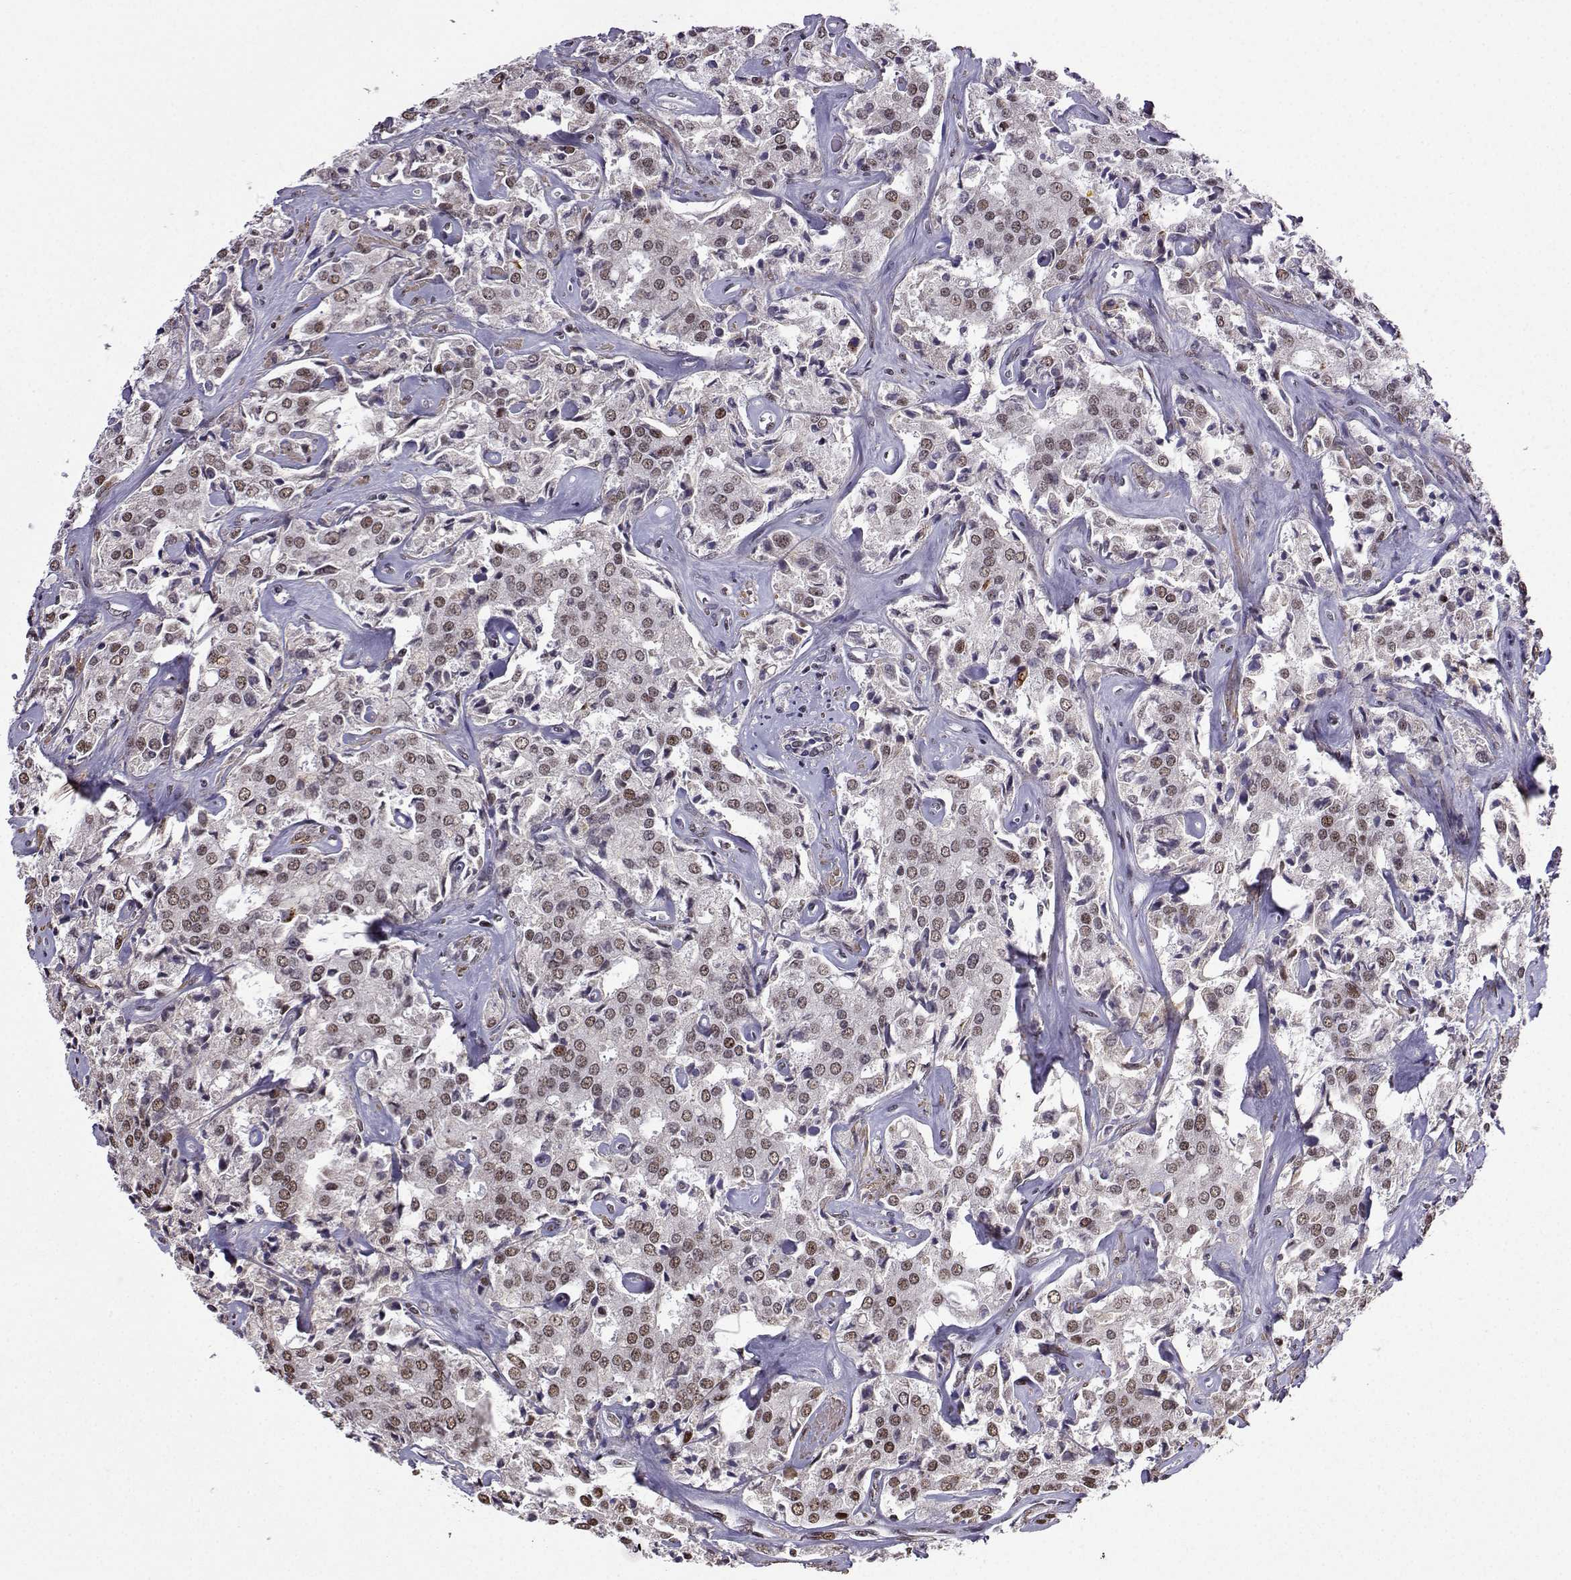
{"staining": {"intensity": "moderate", "quantity": "25%-75%", "location": "nuclear"}, "tissue": "prostate cancer", "cell_type": "Tumor cells", "image_type": "cancer", "snomed": [{"axis": "morphology", "description": "Adenocarcinoma, NOS"}, {"axis": "topography", "description": "Prostate"}], "caption": "Tumor cells display moderate nuclear positivity in approximately 25%-75% of cells in prostate cancer (adenocarcinoma). The staining was performed using DAB to visualize the protein expression in brown, while the nuclei were stained in blue with hematoxylin (Magnification: 20x).", "gene": "CCNK", "patient": {"sex": "male", "age": 66}}